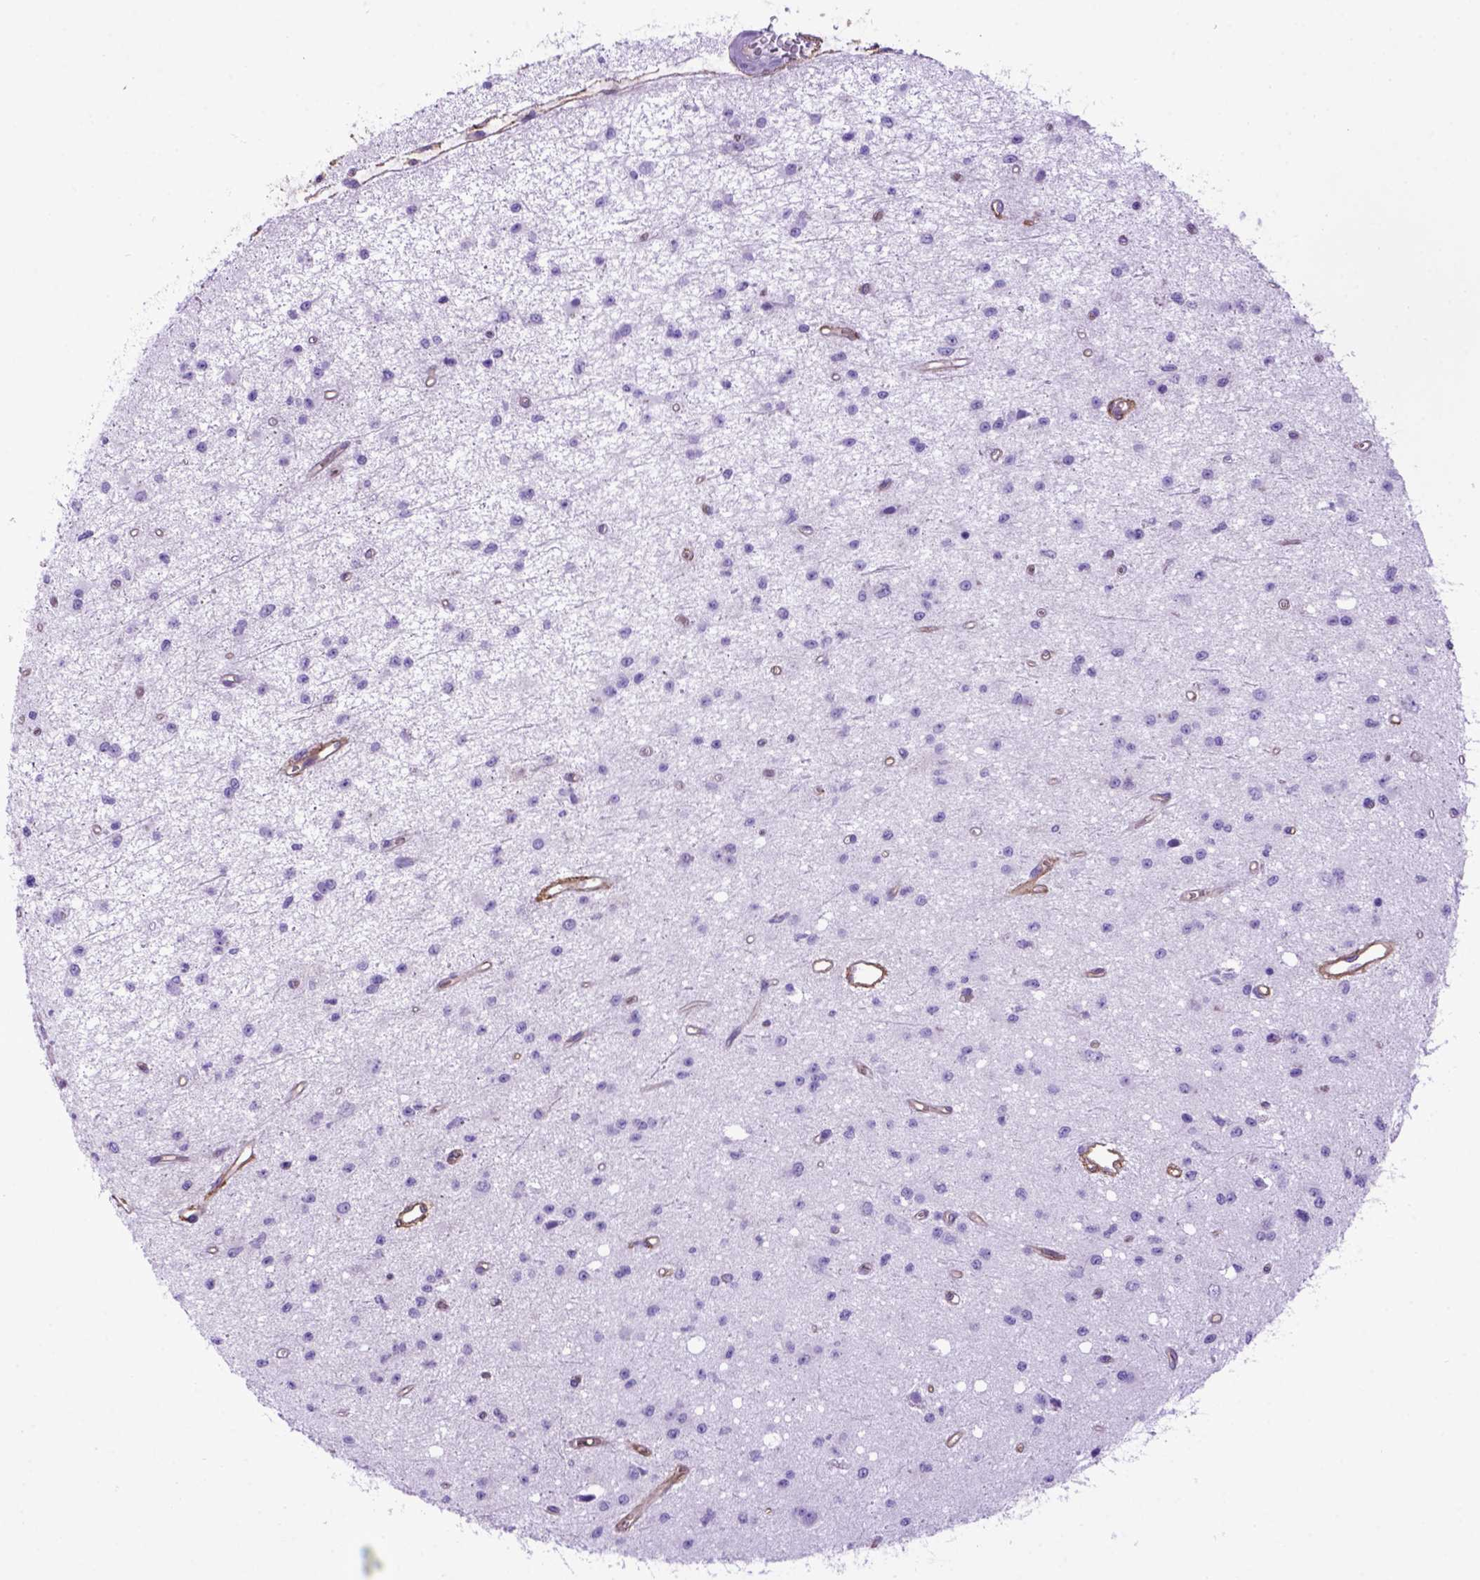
{"staining": {"intensity": "negative", "quantity": "none", "location": "none"}, "tissue": "glioma", "cell_type": "Tumor cells", "image_type": "cancer", "snomed": [{"axis": "morphology", "description": "Glioma, malignant, Low grade"}, {"axis": "topography", "description": "Brain"}], "caption": "A high-resolution micrograph shows IHC staining of glioma, which reveals no significant positivity in tumor cells.", "gene": "ENG", "patient": {"sex": "female", "age": 45}}